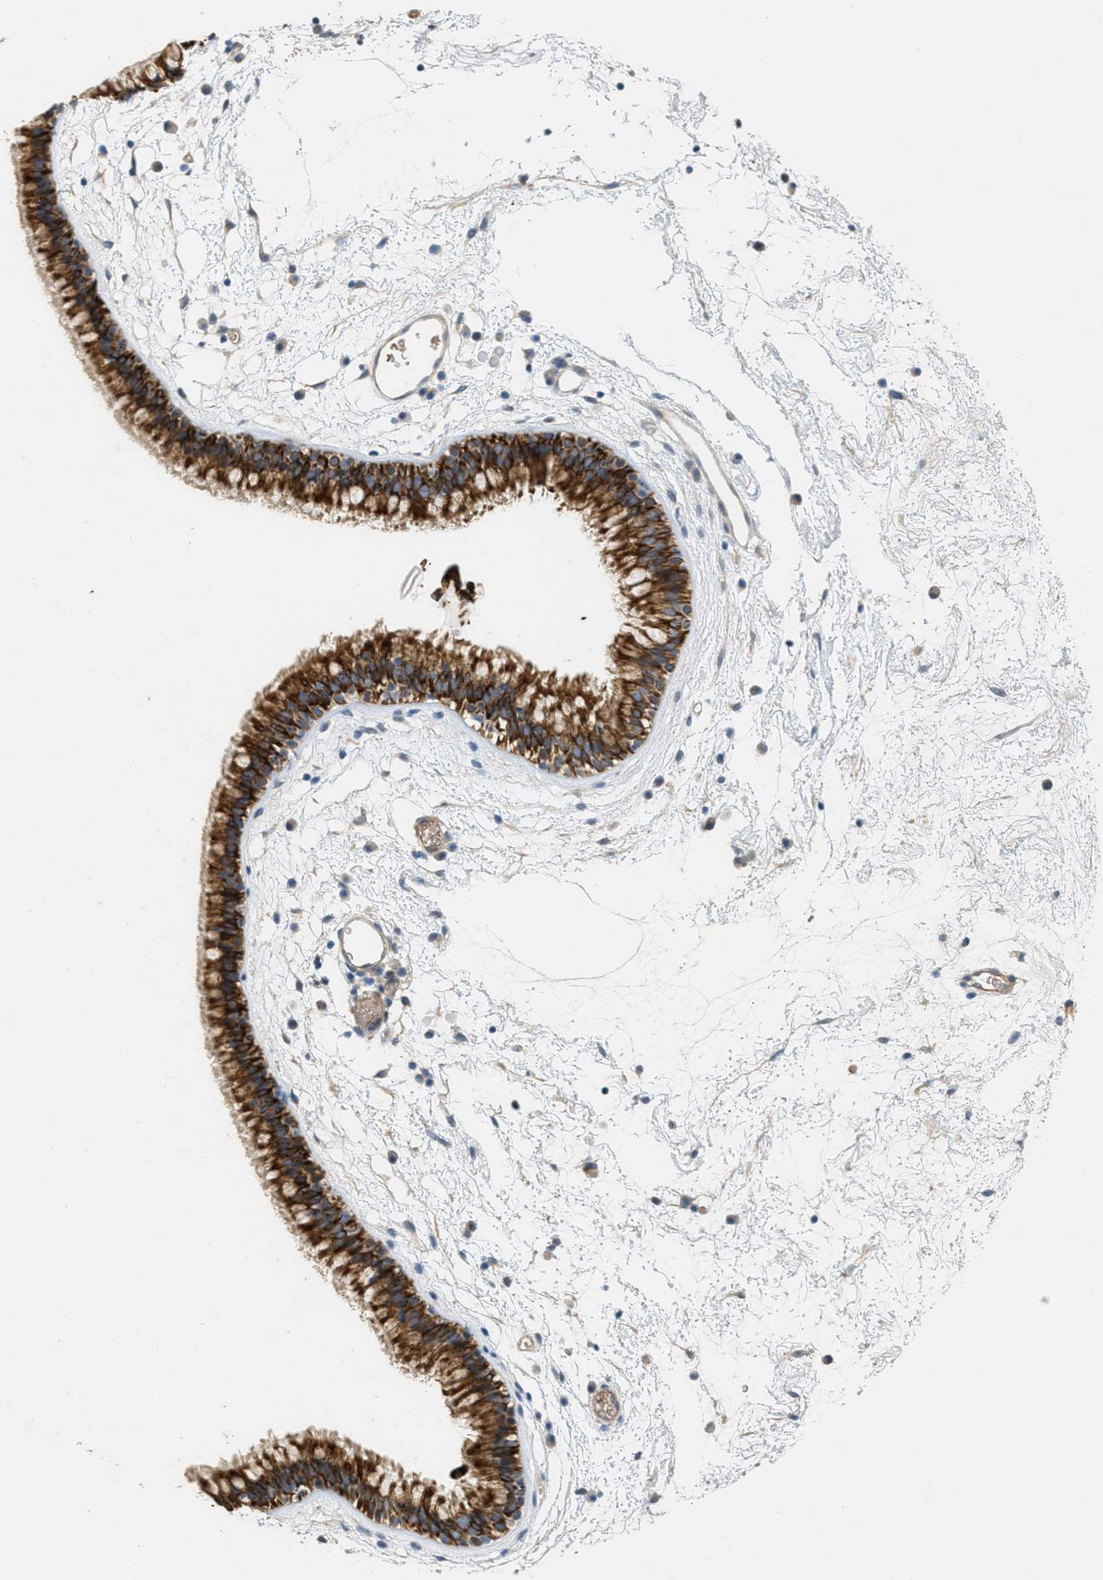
{"staining": {"intensity": "strong", "quantity": ">75%", "location": "cytoplasmic/membranous"}, "tissue": "nasopharynx", "cell_type": "Respiratory epithelial cells", "image_type": "normal", "snomed": [{"axis": "morphology", "description": "Normal tissue, NOS"}, {"axis": "morphology", "description": "Inflammation, NOS"}, {"axis": "topography", "description": "Nasopharynx"}], "caption": "The photomicrograph displays staining of benign nasopharynx, revealing strong cytoplasmic/membranous protein expression (brown color) within respiratory epithelial cells.", "gene": "MRS2", "patient": {"sex": "male", "age": 48}}